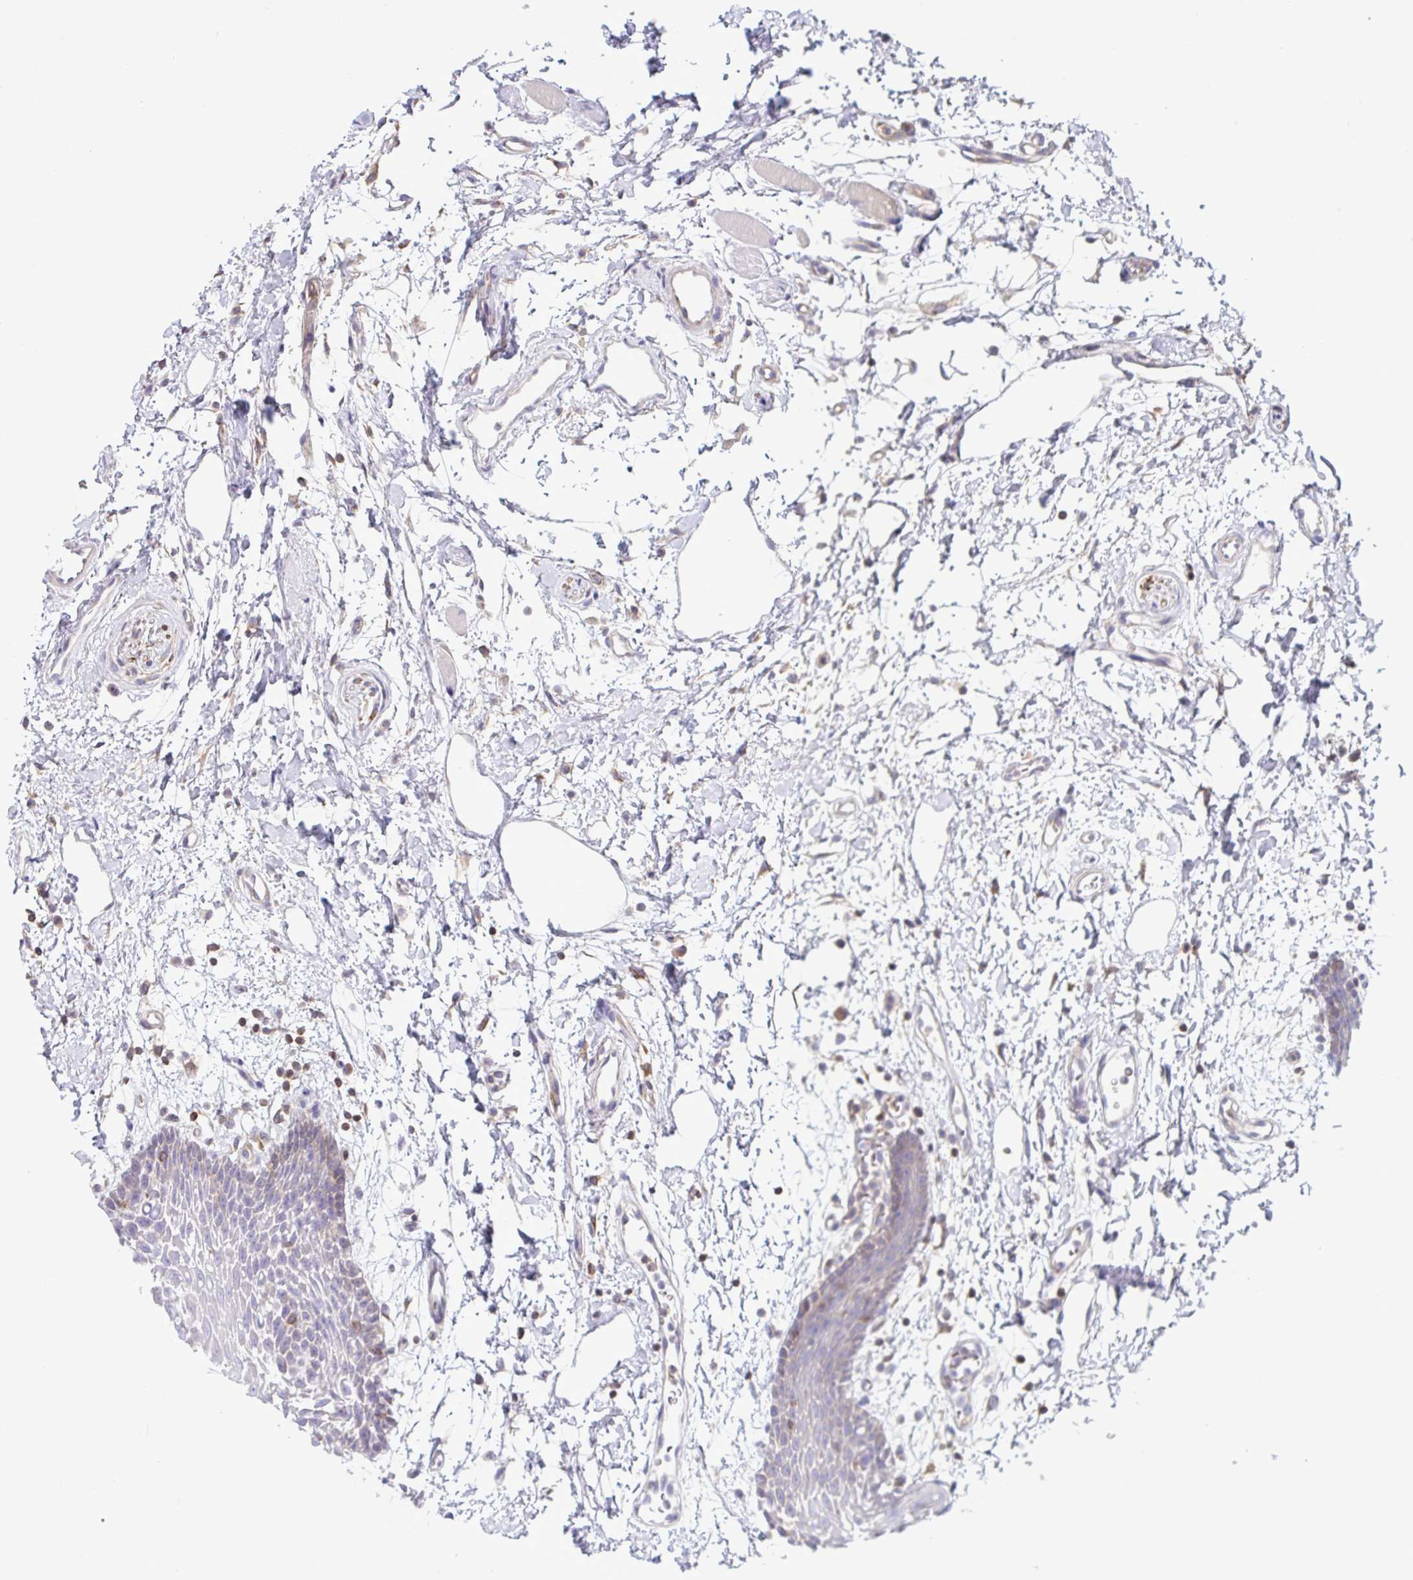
{"staining": {"intensity": "negative", "quantity": "none", "location": "none"}, "tissue": "oral mucosa", "cell_type": "Squamous epithelial cells", "image_type": "normal", "snomed": [{"axis": "morphology", "description": "Normal tissue, NOS"}, {"axis": "topography", "description": "Oral tissue"}], "caption": "Oral mucosa stained for a protein using IHC reveals no staining squamous epithelial cells.", "gene": "TSC22D3", "patient": {"sex": "female", "age": 59}}